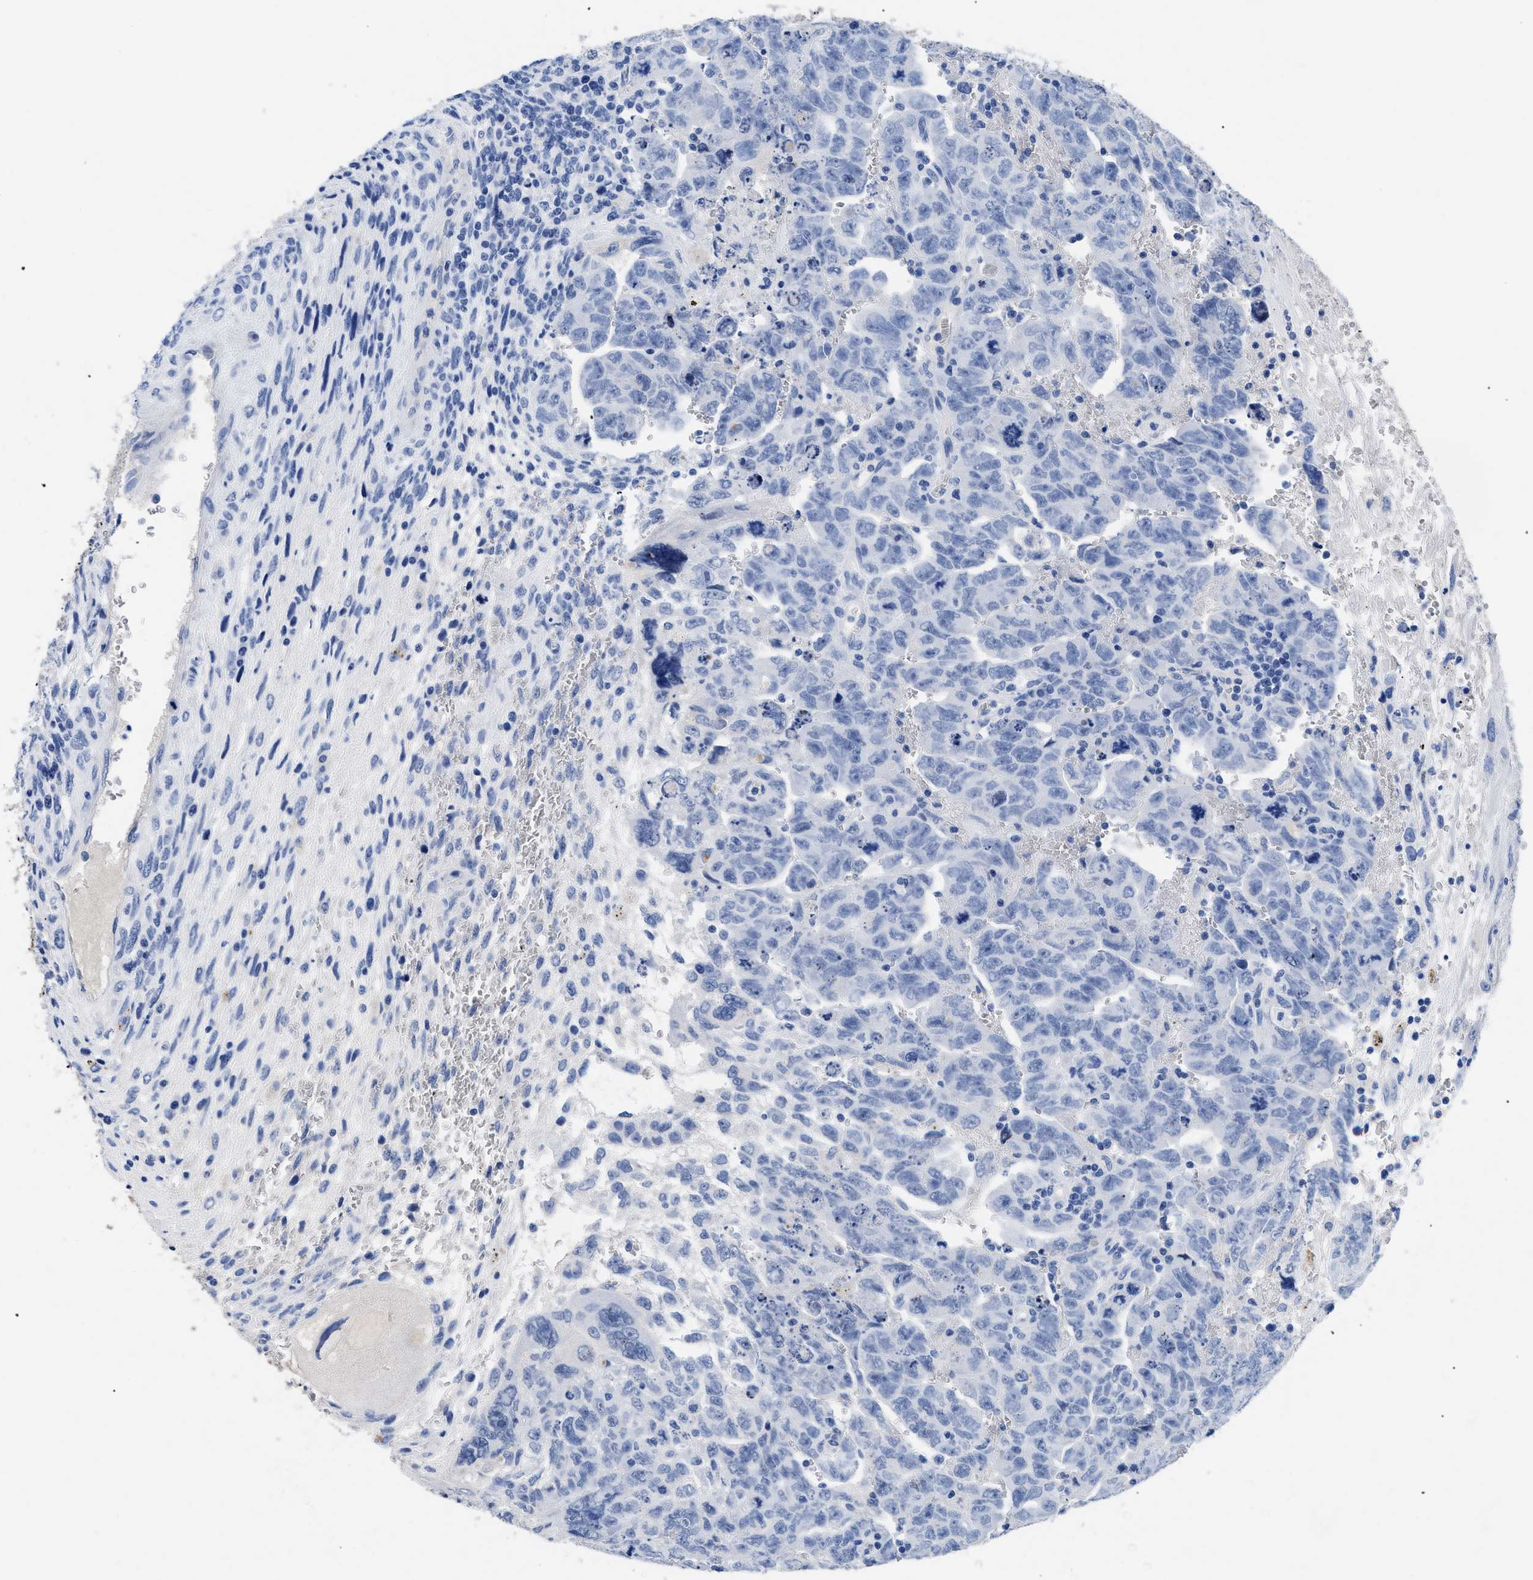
{"staining": {"intensity": "negative", "quantity": "none", "location": "none"}, "tissue": "testis cancer", "cell_type": "Tumor cells", "image_type": "cancer", "snomed": [{"axis": "morphology", "description": "Carcinoma, Embryonal, NOS"}, {"axis": "topography", "description": "Testis"}], "caption": "High power microscopy micrograph of an immunohistochemistry micrograph of testis cancer, revealing no significant expression in tumor cells.", "gene": "TMEM68", "patient": {"sex": "male", "age": 28}}